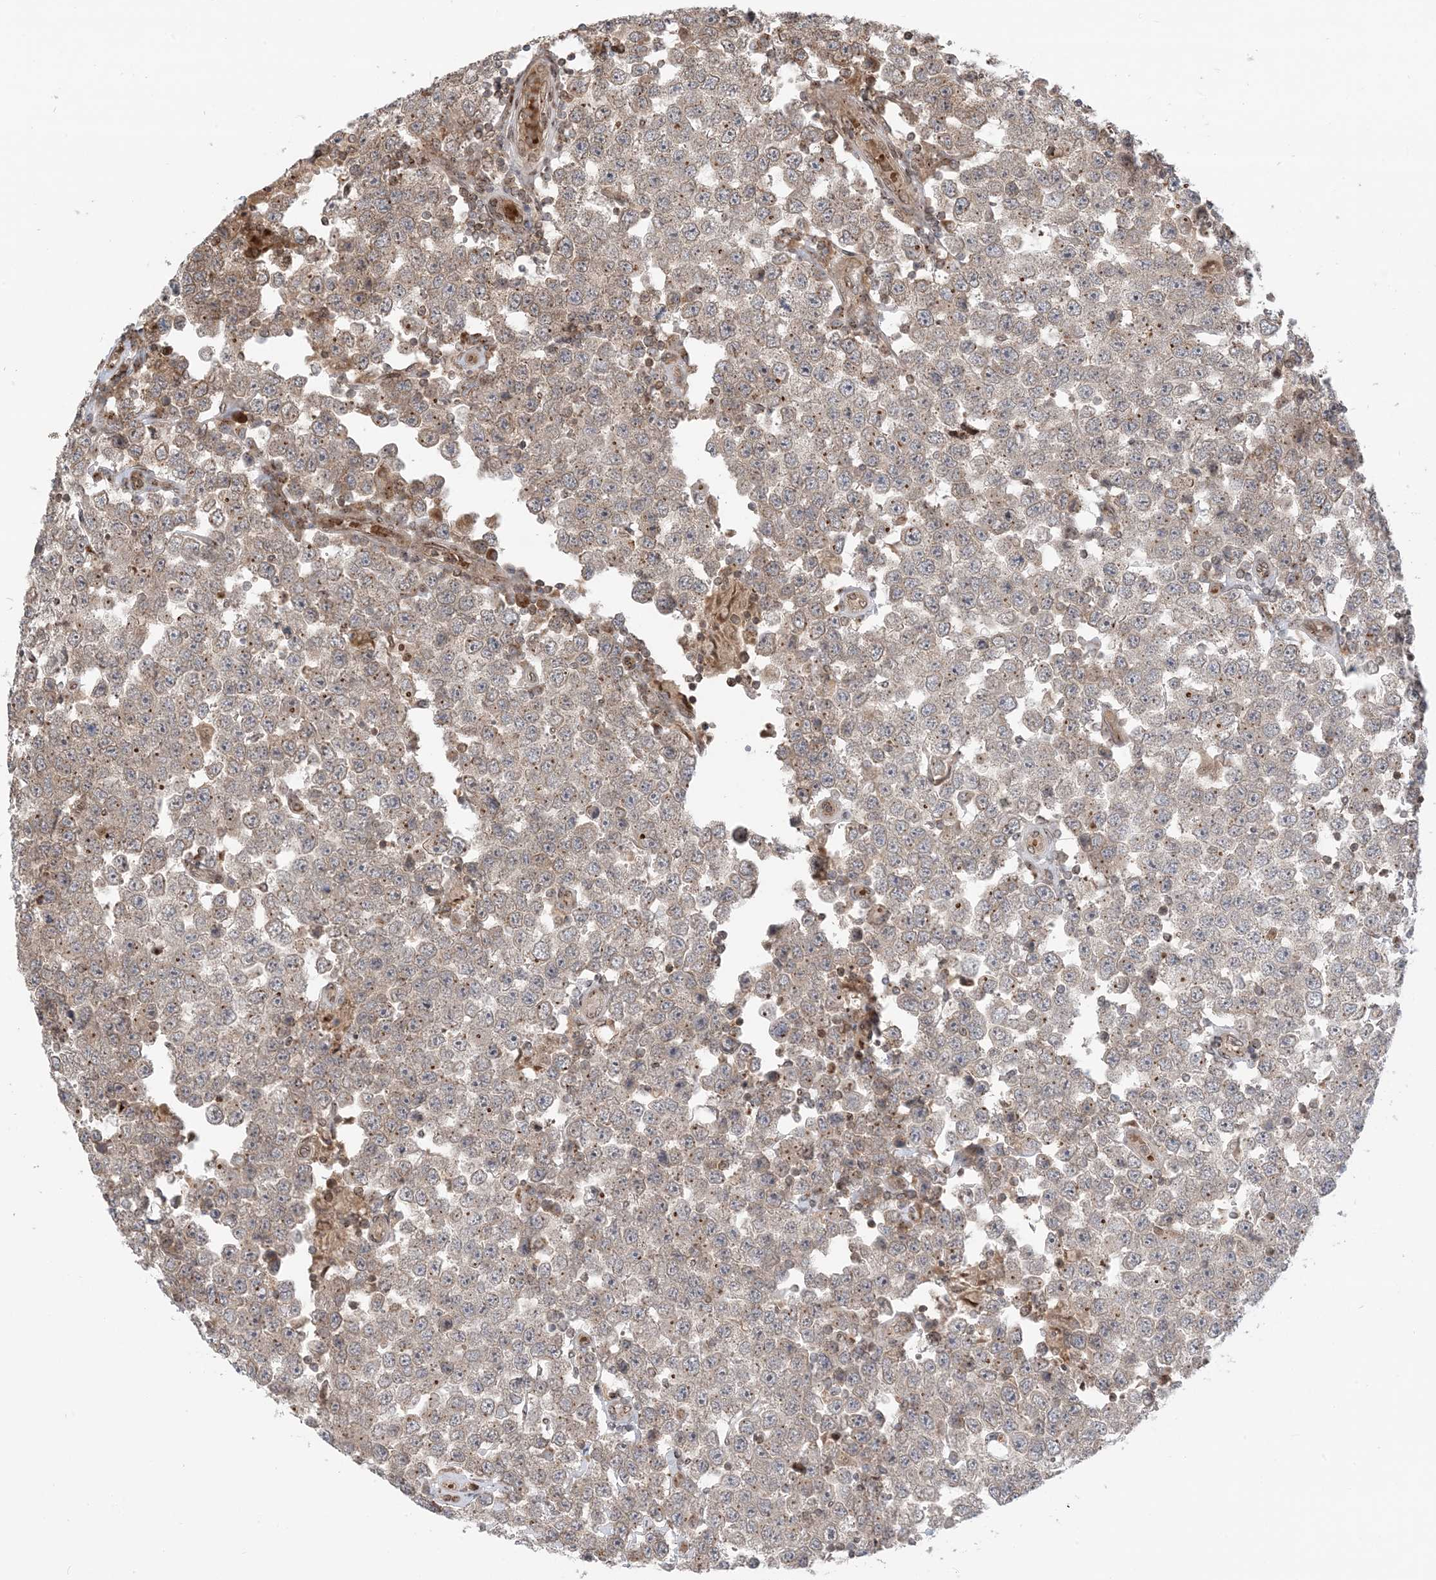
{"staining": {"intensity": "weak", "quantity": "<25%", "location": "cytoplasmic/membranous"}, "tissue": "testis cancer", "cell_type": "Tumor cells", "image_type": "cancer", "snomed": [{"axis": "morphology", "description": "Seminoma, NOS"}, {"axis": "topography", "description": "Testis"}], "caption": "Immunohistochemistry (IHC) histopathology image of neoplastic tissue: testis cancer (seminoma) stained with DAB demonstrates no significant protein expression in tumor cells.", "gene": "CASP4", "patient": {"sex": "male", "age": 28}}